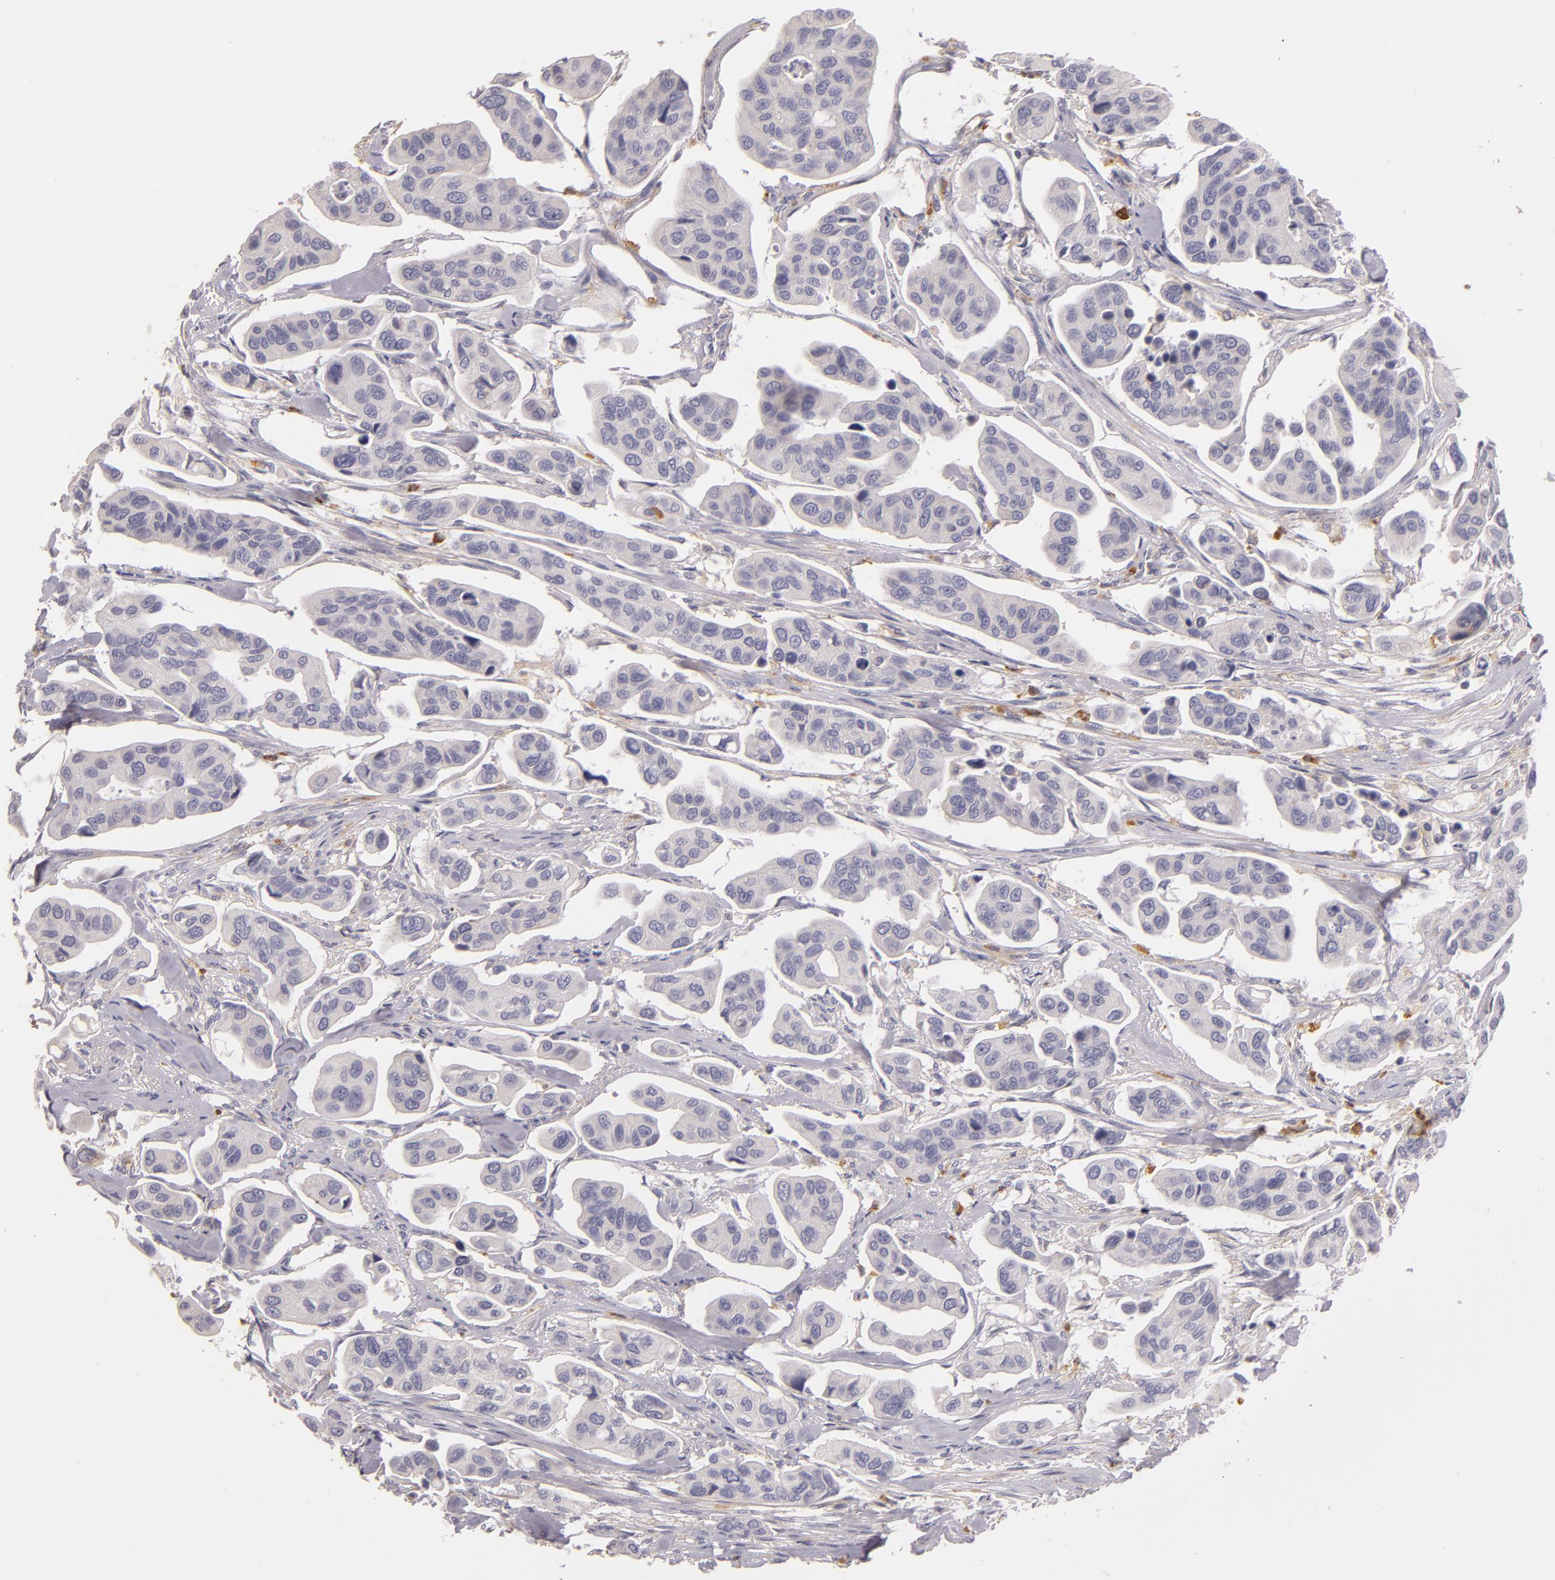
{"staining": {"intensity": "negative", "quantity": "none", "location": "none"}, "tissue": "urothelial cancer", "cell_type": "Tumor cells", "image_type": "cancer", "snomed": [{"axis": "morphology", "description": "Adenocarcinoma, NOS"}, {"axis": "topography", "description": "Urinary bladder"}], "caption": "An image of human urothelial cancer is negative for staining in tumor cells. (Brightfield microscopy of DAB (3,3'-diaminobenzidine) immunohistochemistry at high magnification).", "gene": "TLR8", "patient": {"sex": "male", "age": 61}}